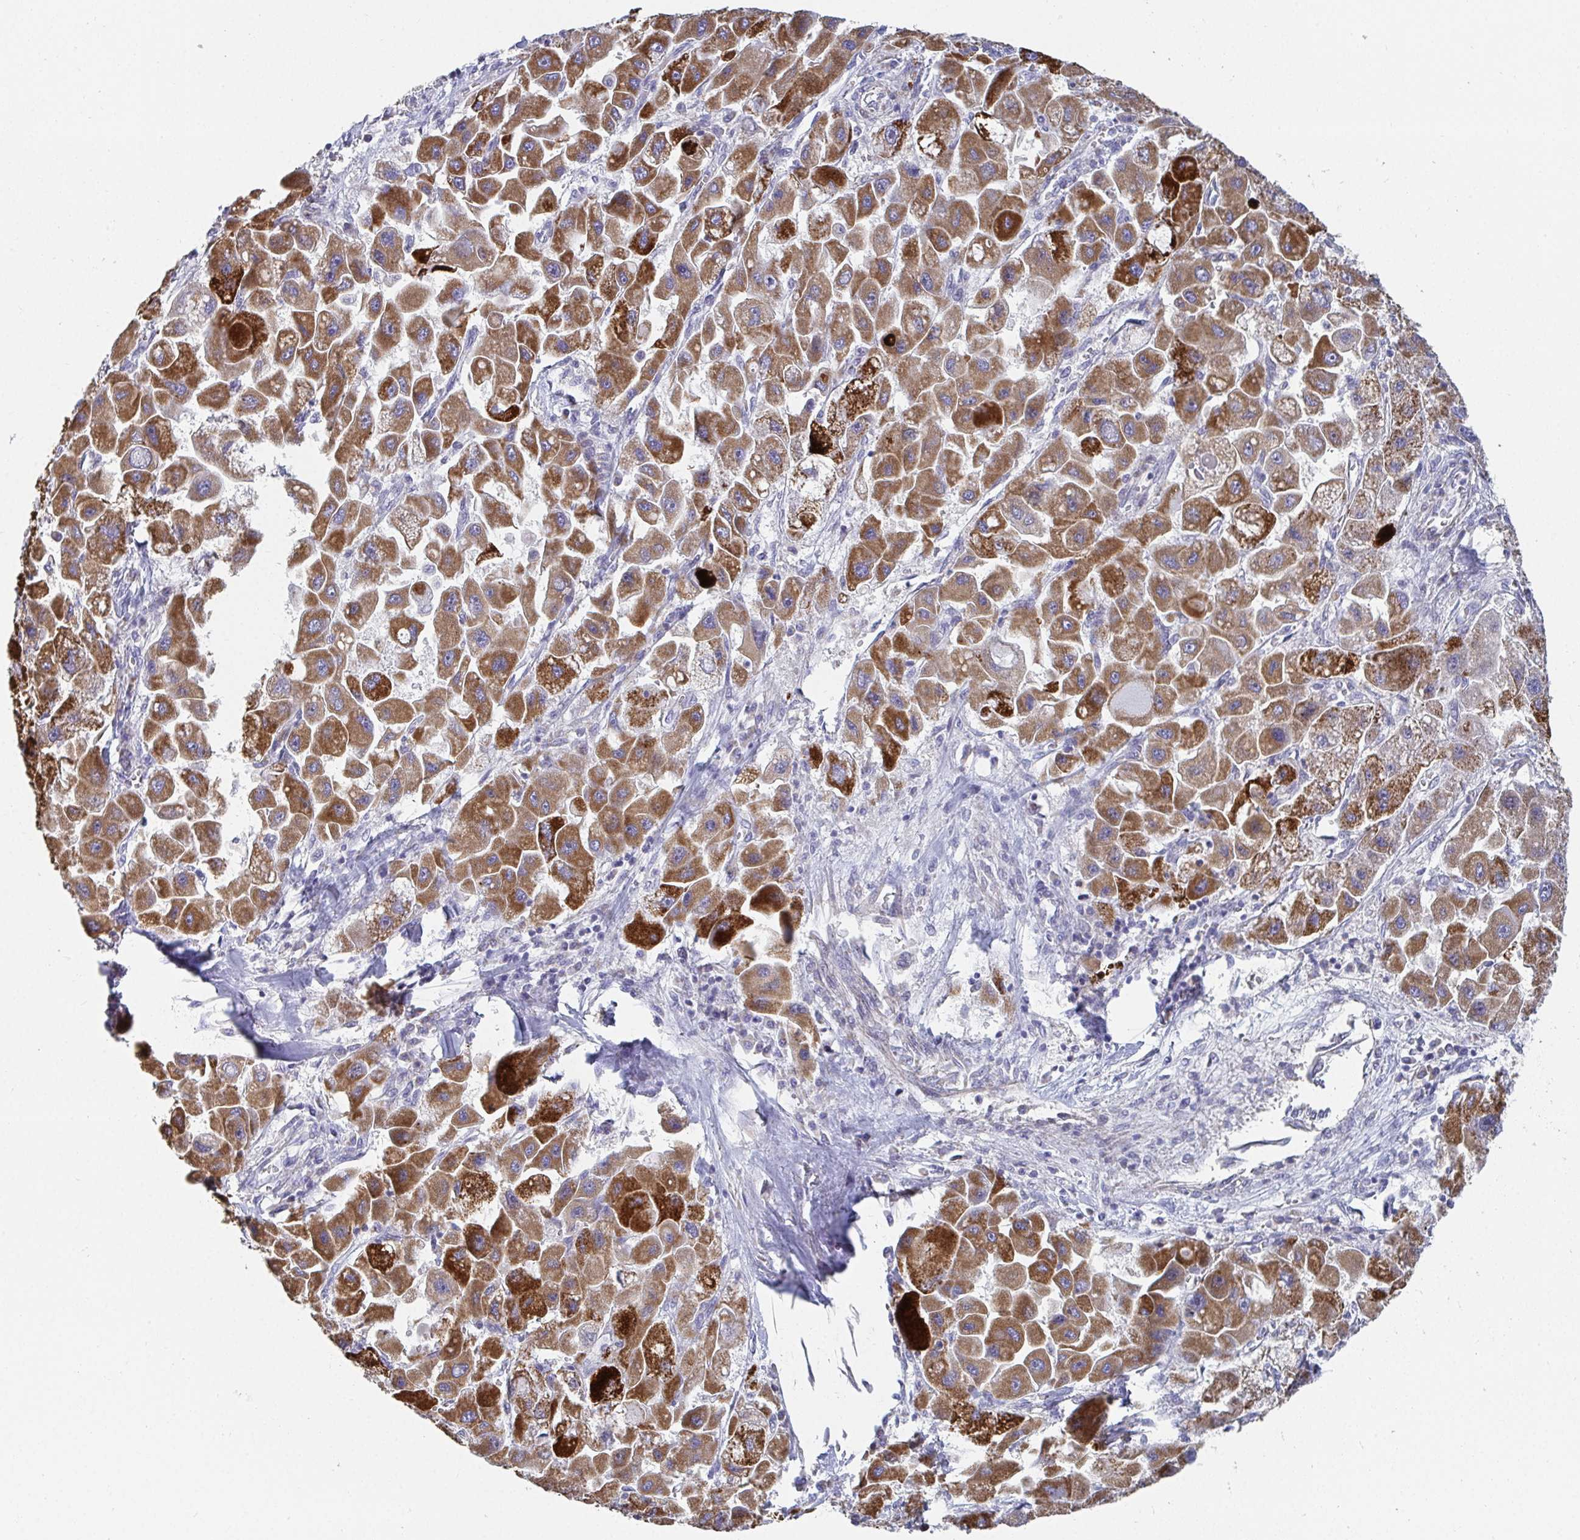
{"staining": {"intensity": "strong", "quantity": ">75%", "location": "cytoplasmic/membranous"}, "tissue": "liver cancer", "cell_type": "Tumor cells", "image_type": "cancer", "snomed": [{"axis": "morphology", "description": "Carcinoma, Hepatocellular, NOS"}, {"axis": "topography", "description": "Liver"}], "caption": "There is high levels of strong cytoplasmic/membranous positivity in tumor cells of liver hepatocellular carcinoma, as demonstrated by immunohistochemical staining (brown color).", "gene": "ATP5F1C", "patient": {"sex": "male", "age": 24}}